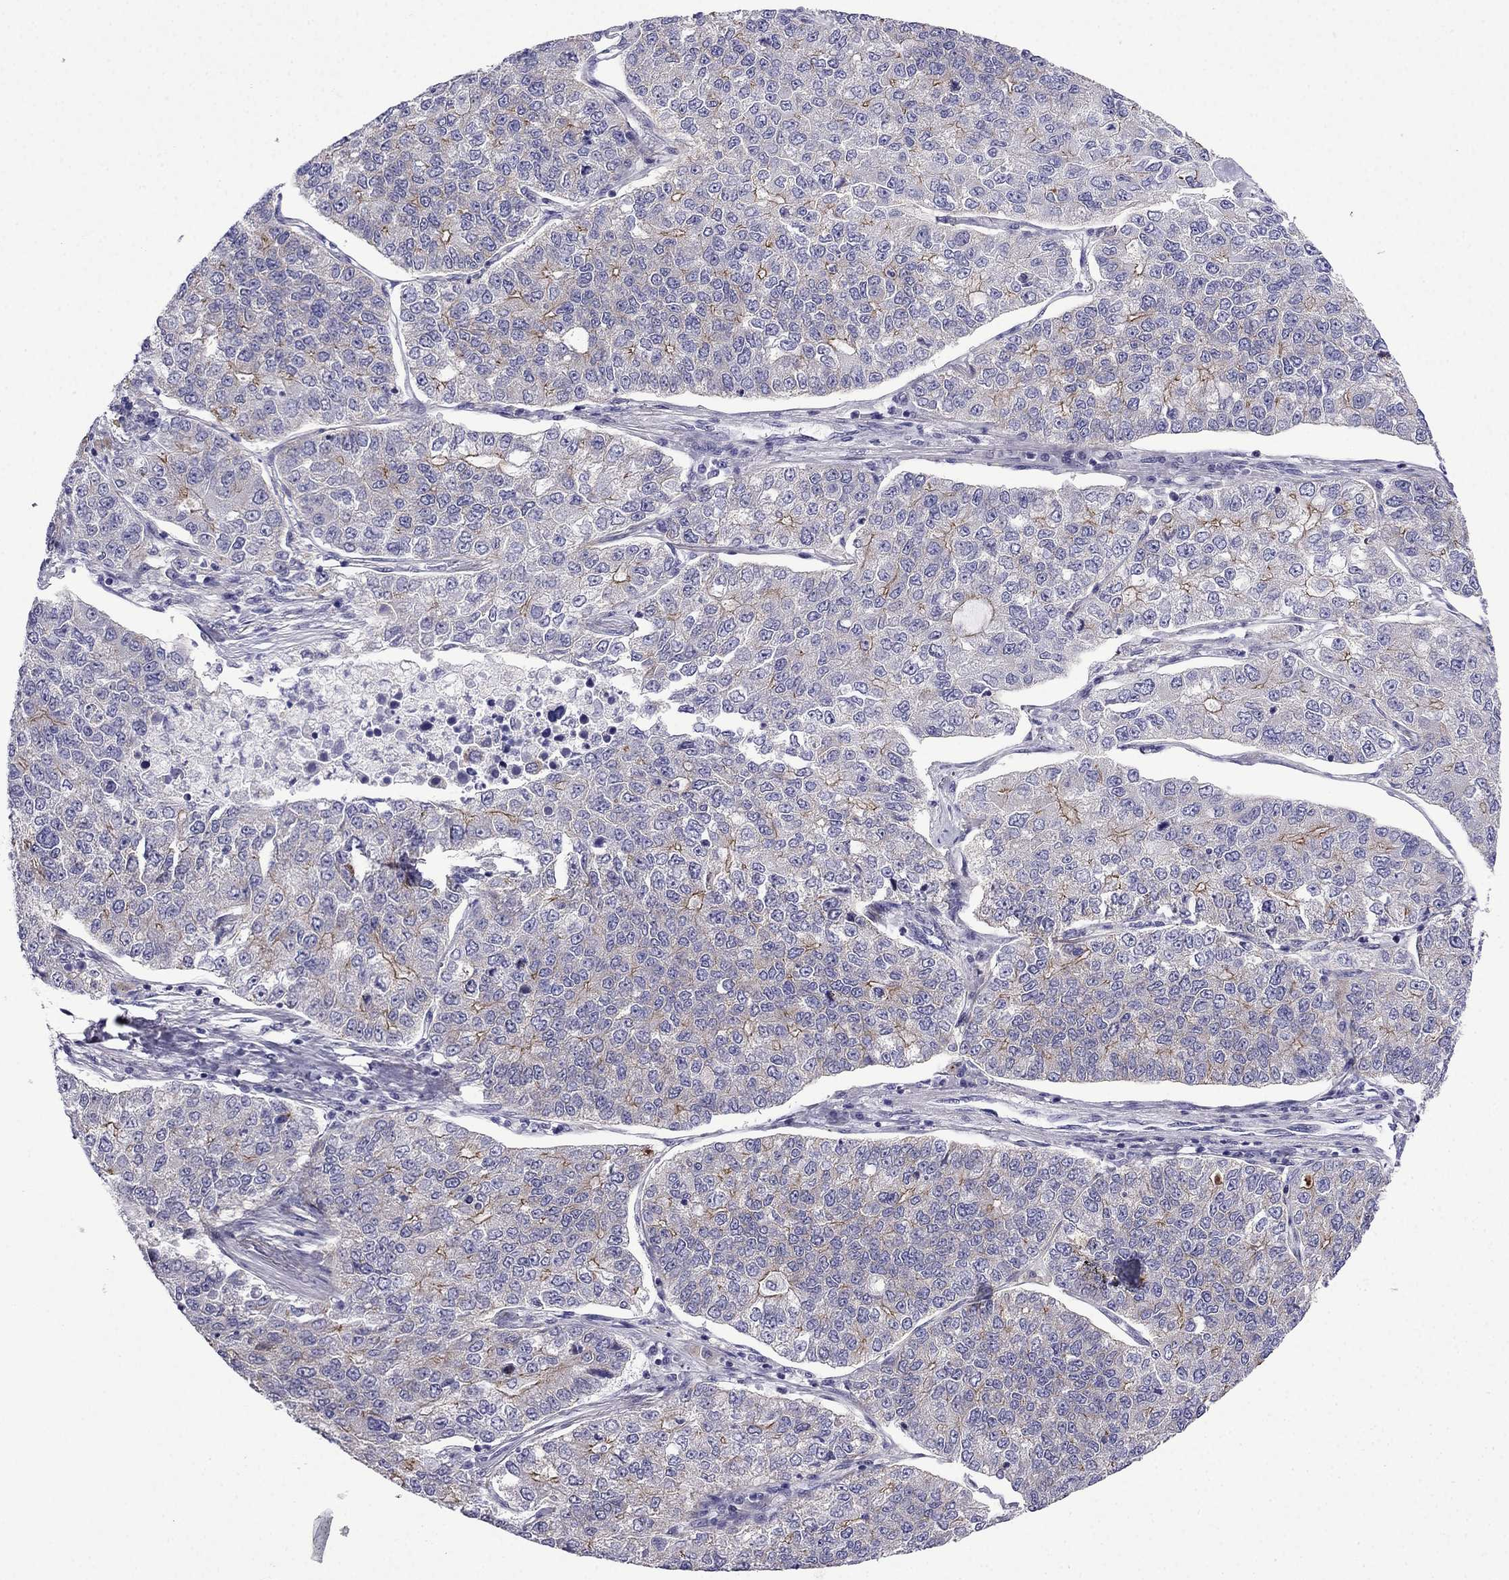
{"staining": {"intensity": "moderate", "quantity": "25%-75%", "location": "cytoplasmic/membranous"}, "tissue": "lung cancer", "cell_type": "Tumor cells", "image_type": "cancer", "snomed": [{"axis": "morphology", "description": "Adenocarcinoma, NOS"}, {"axis": "topography", "description": "Lung"}], "caption": "DAB (3,3'-diaminobenzidine) immunohistochemical staining of human lung cancer (adenocarcinoma) shows moderate cytoplasmic/membranous protein positivity in about 25%-75% of tumor cells. (DAB (3,3'-diaminobenzidine) = brown stain, brightfield microscopy at high magnification).", "gene": "POM121L12", "patient": {"sex": "male", "age": 49}}